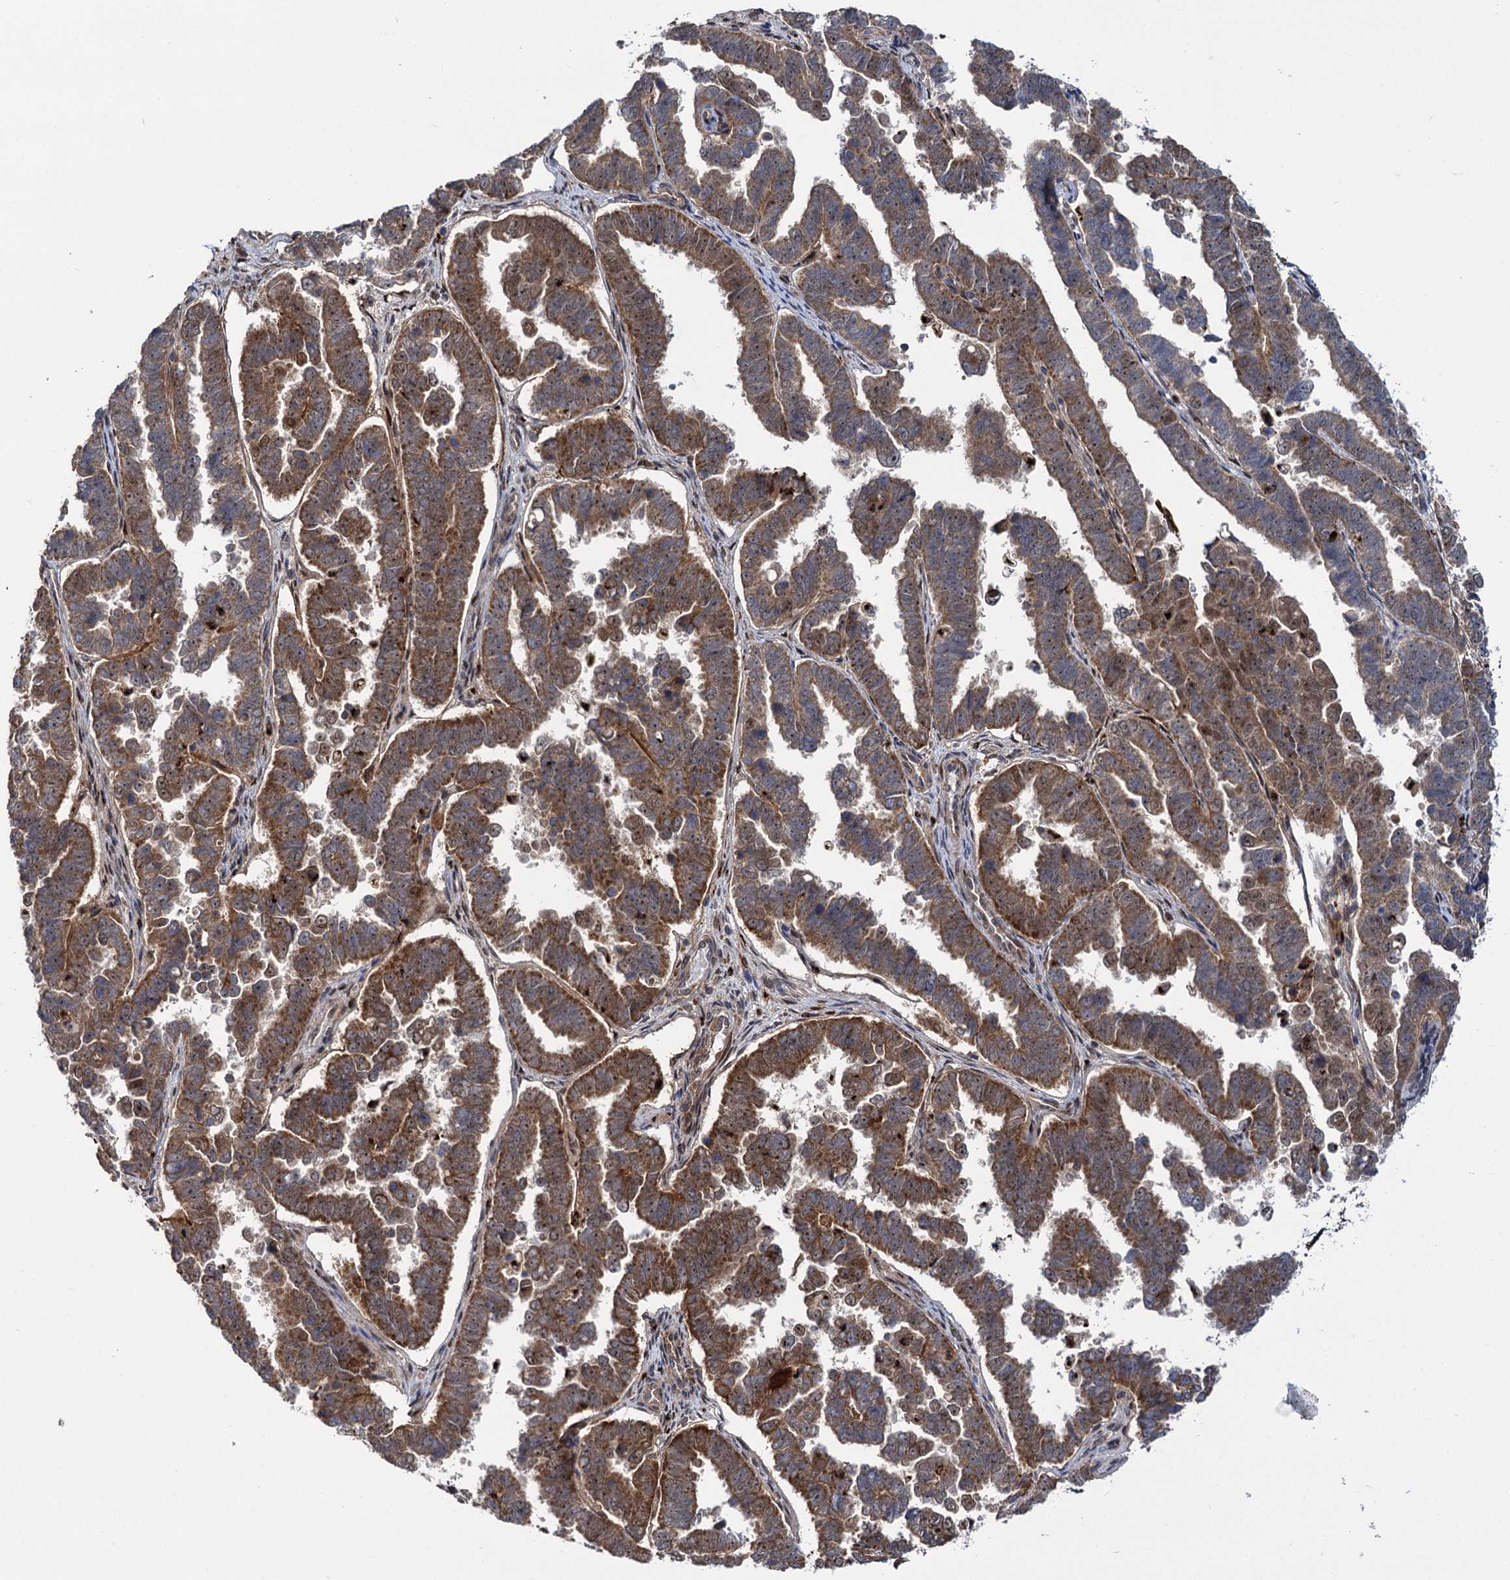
{"staining": {"intensity": "moderate", "quantity": ">75%", "location": "cytoplasmic/membranous"}, "tissue": "endometrial cancer", "cell_type": "Tumor cells", "image_type": "cancer", "snomed": [{"axis": "morphology", "description": "Adenocarcinoma, NOS"}, {"axis": "topography", "description": "Endometrium"}], "caption": "IHC staining of endometrial cancer (adenocarcinoma), which displays medium levels of moderate cytoplasmic/membranous expression in approximately >75% of tumor cells indicating moderate cytoplasmic/membranous protein staining. The staining was performed using DAB (3,3'-diaminobenzidine) (brown) for protein detection and nuclei were counterstained in hematoxylin (blue).", "gene": "GAL3ST4", "patient": {"sex": "female", "age": 75}}